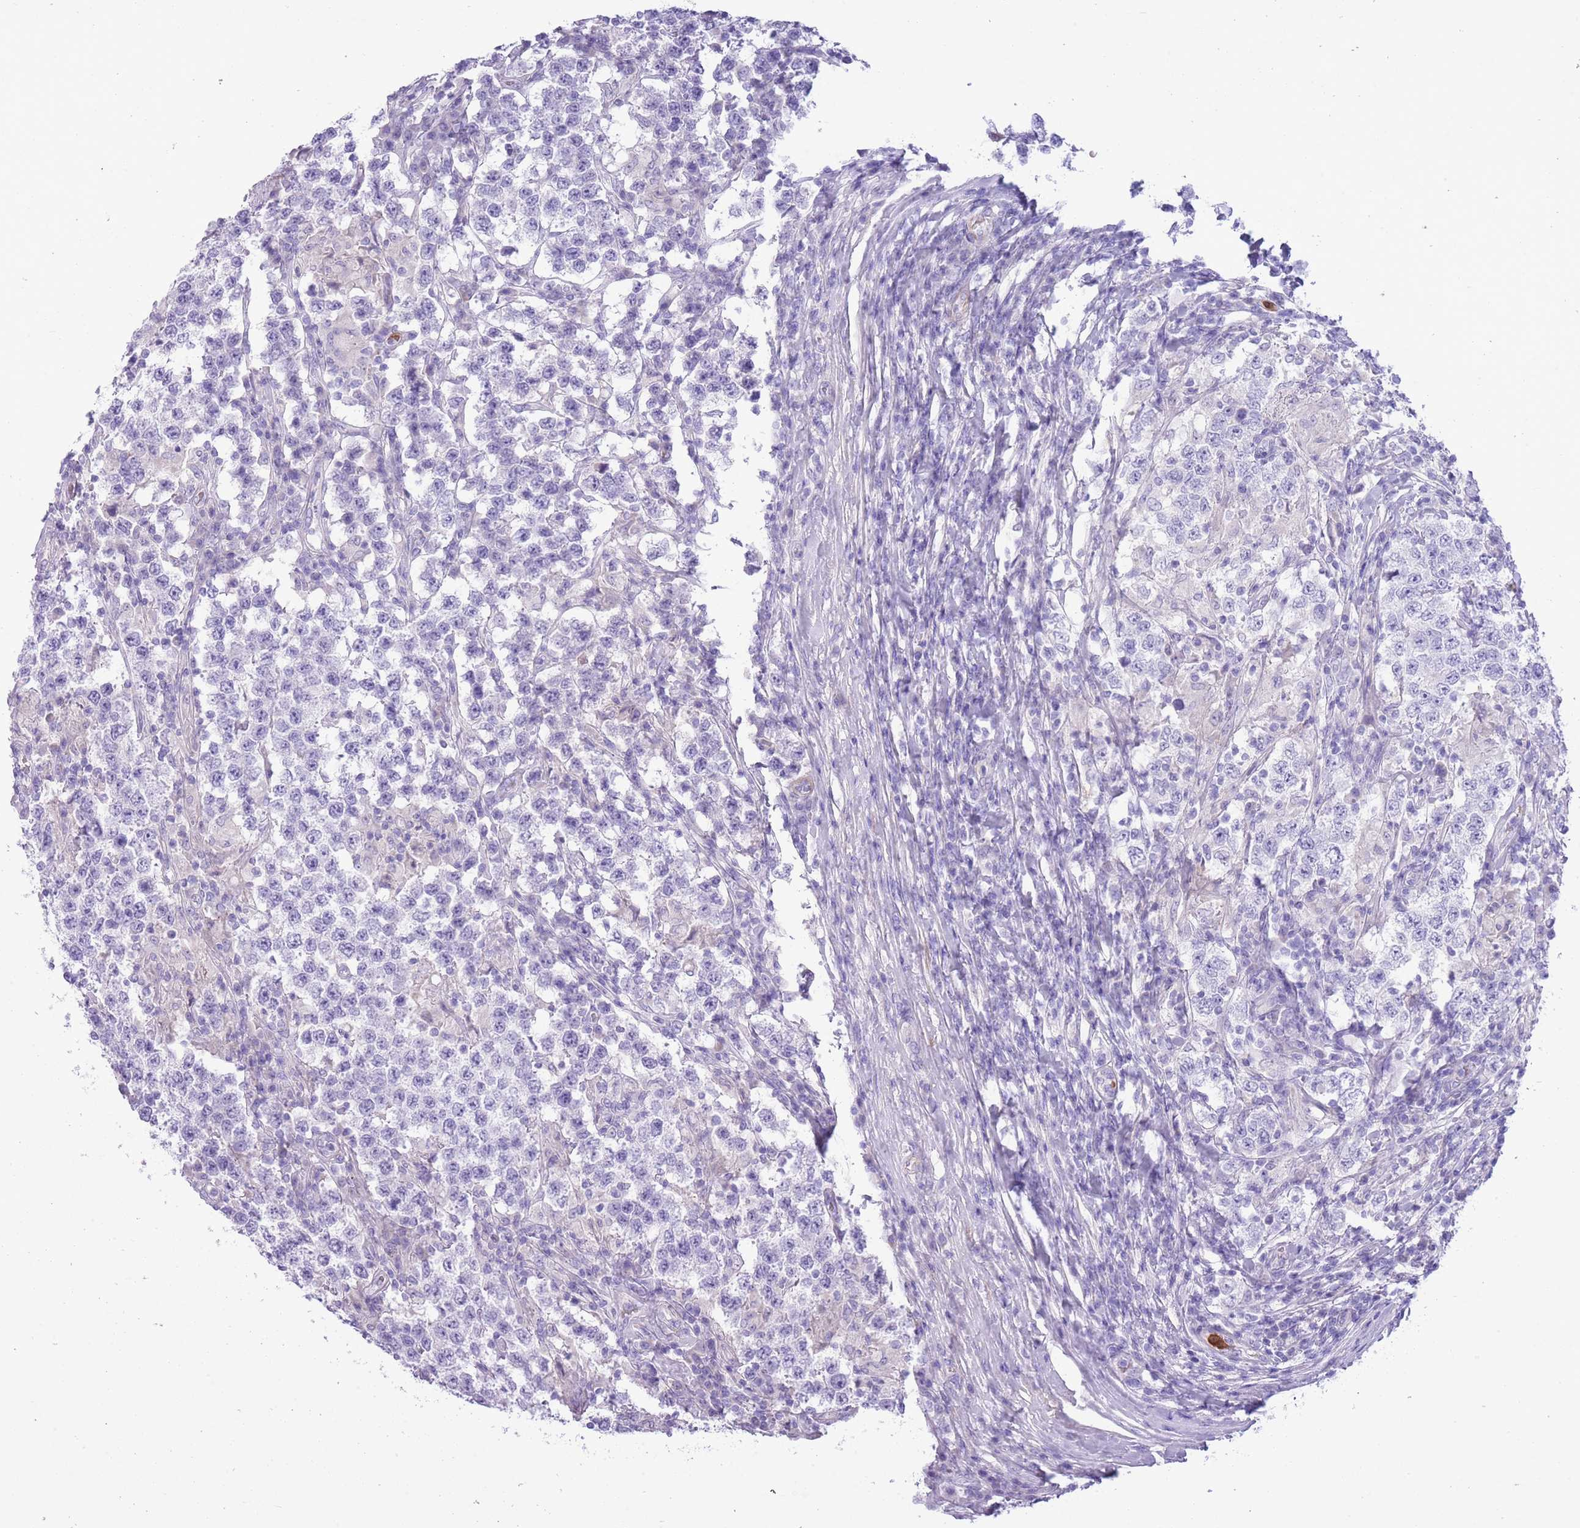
{"staining": {"intensity": "negative", "quantity": "none", "location": "none"}, "tissue": "testis cancer", "cell_type": "Tumor cells", "image_type": "cancer", "snomed": [{"axis": "morphology", "description": "Seminoma, NOS"}, {"axis": "morphology", "description": "Carcinoma, Embryonal, NOS"}, {"axis": "topography", "description": "Testis"}], "caption": "This is a image of IHC staining of testis cancer, which shows no positivity in tumor cells. (Stains: DAB (3,3'-diaminobenzidine) IHC with hematoxylin counter stain, Microscopy: brightfield microscopy at high magnification).", "gene": "OR6M1", "patient": {"sex": "male", "age": 41}}